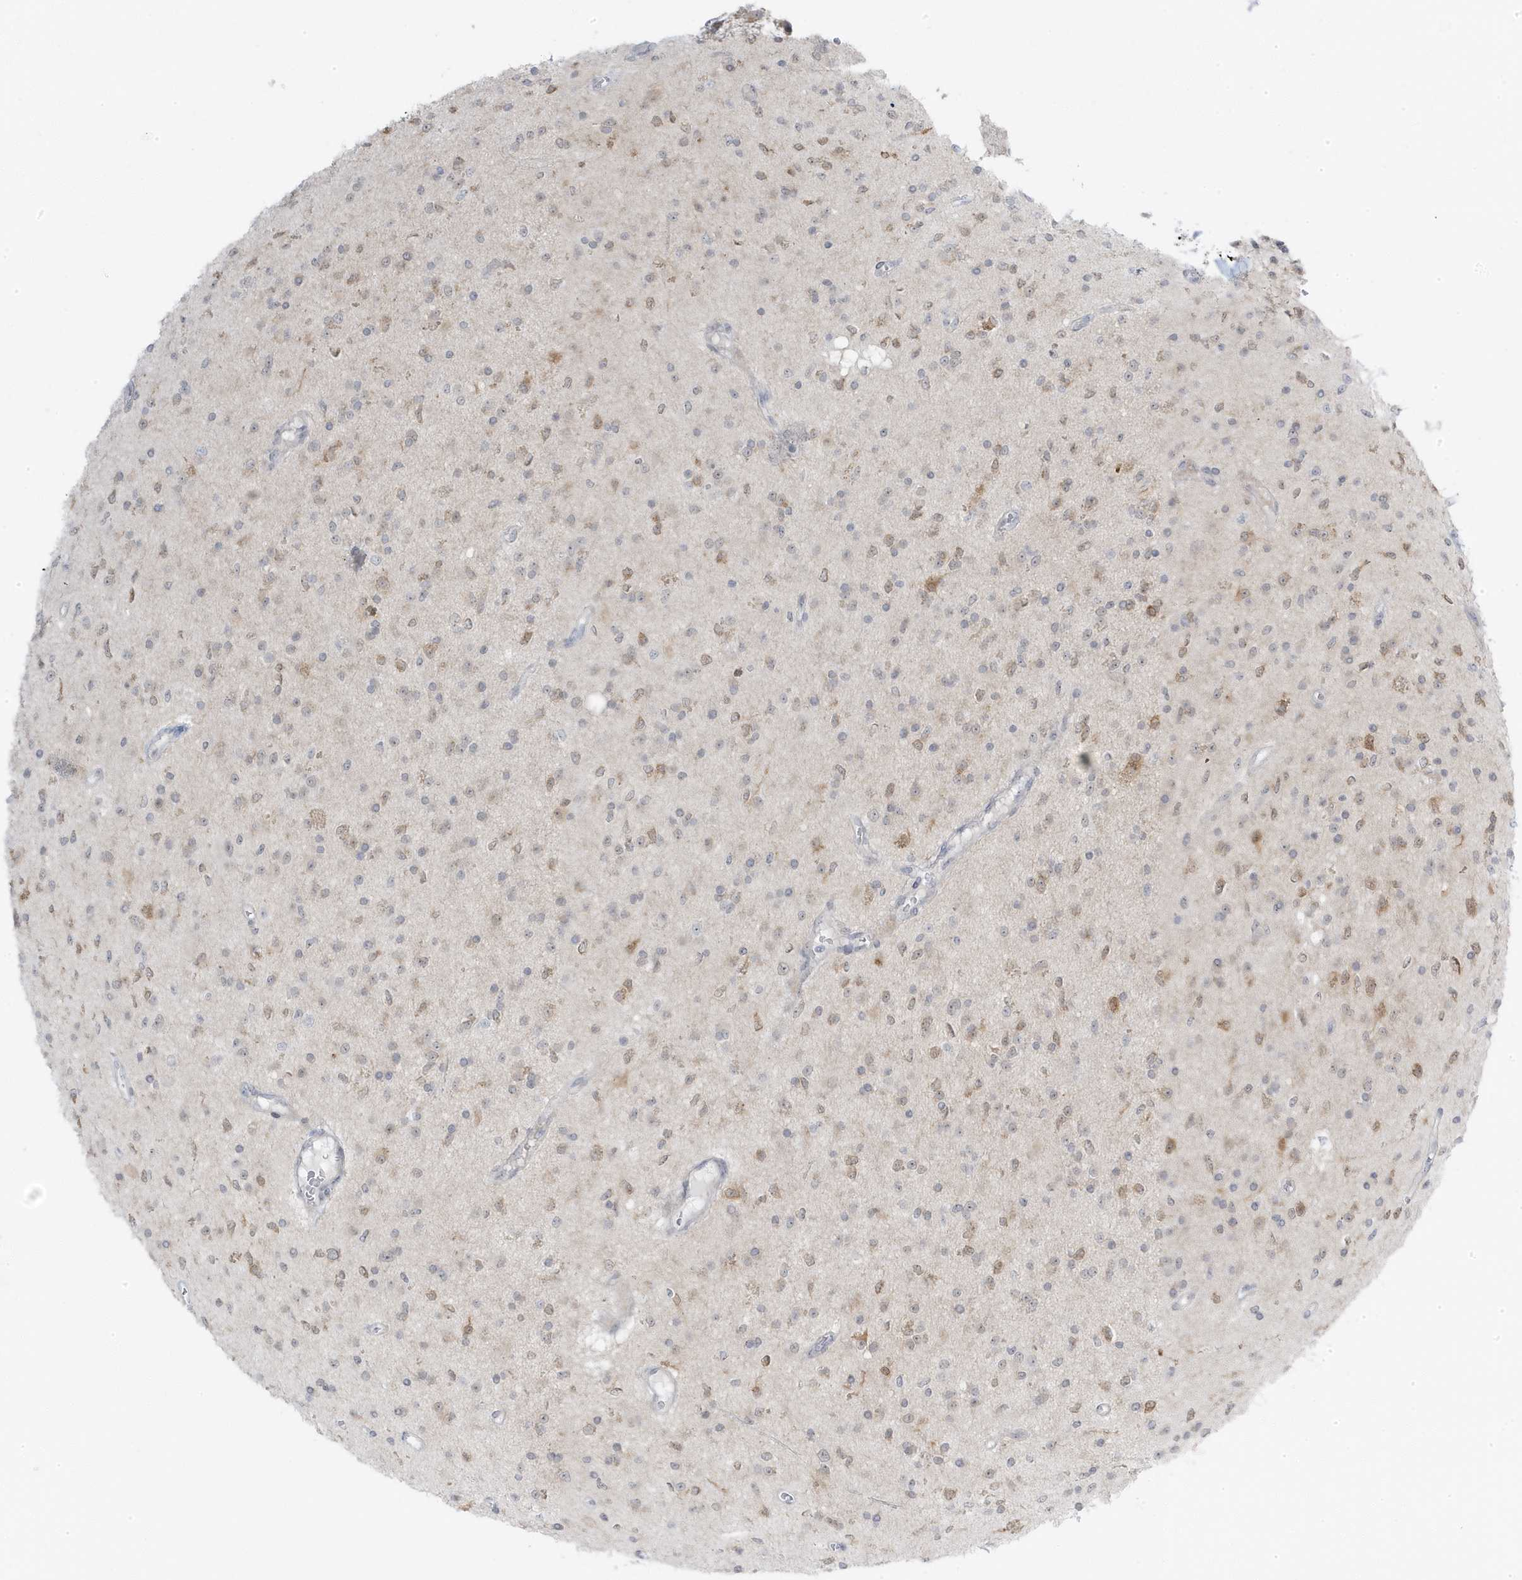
{"staining": {"intensity": "weak", "quantity": "25%-75%", "location": "cytoplasmic/membranous,nuclear"}, "tissue": "glioma", "cell_type": "Tumor cells", "image_type": "cancer", "snomed": [{"axis": "morphology", "description": "Glioma, malignant, High grade"}, {"axis": "topography", "description": "Brain"}], "caption": "A brown stain shows weak cytoplasmic/membranous and nuclear expression of a protein in human high-grade glioma (malignant) tumor cells. (brown staining indicates protein expression, while blue staining denotes nuclei).", "gene": "TSEN15", "patient": {"sex": "male", "age": 34}}